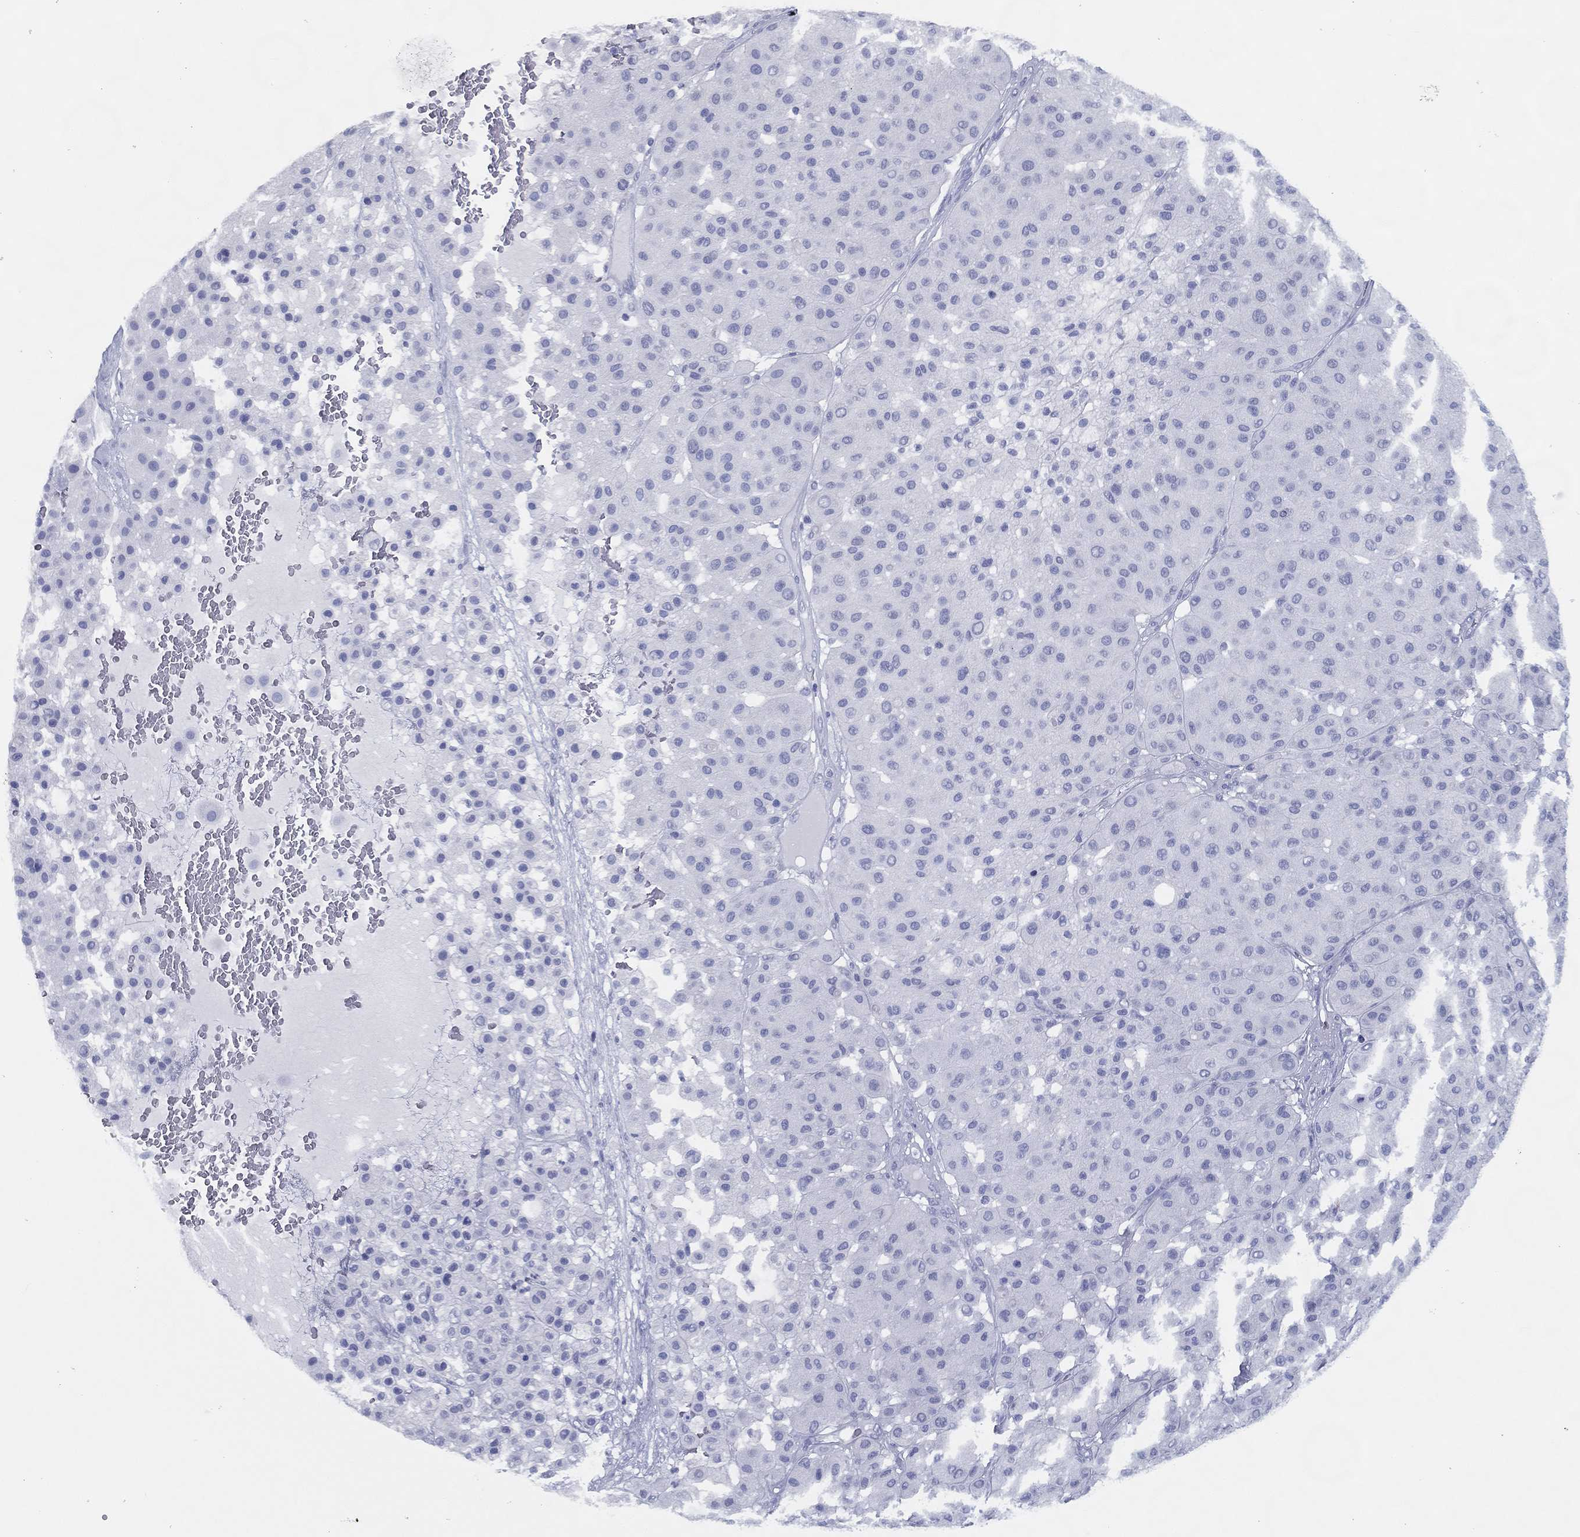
{"staining": {"intensity": "negative", "quantity": "none", "location": "none"}, "tissue": "melanoma", "cell_type": "Tumor cells", "image_type": "cancer", "snomed": [{"axis": "morphology", "description": "Malignant melanoma, Metastatic site"}, {"axis": "topography", "description": "Smooth muscle"}], "caption": "An immunohistochemistry (IHC) histopathology image of melanoma is shown. There is no staining in tumor cells of melanoma. (DAB IHC visualized using brightfield microscopy, high magnification).", "gene": "TMEM252", "patient": {"sex": "male", "age": 41}}